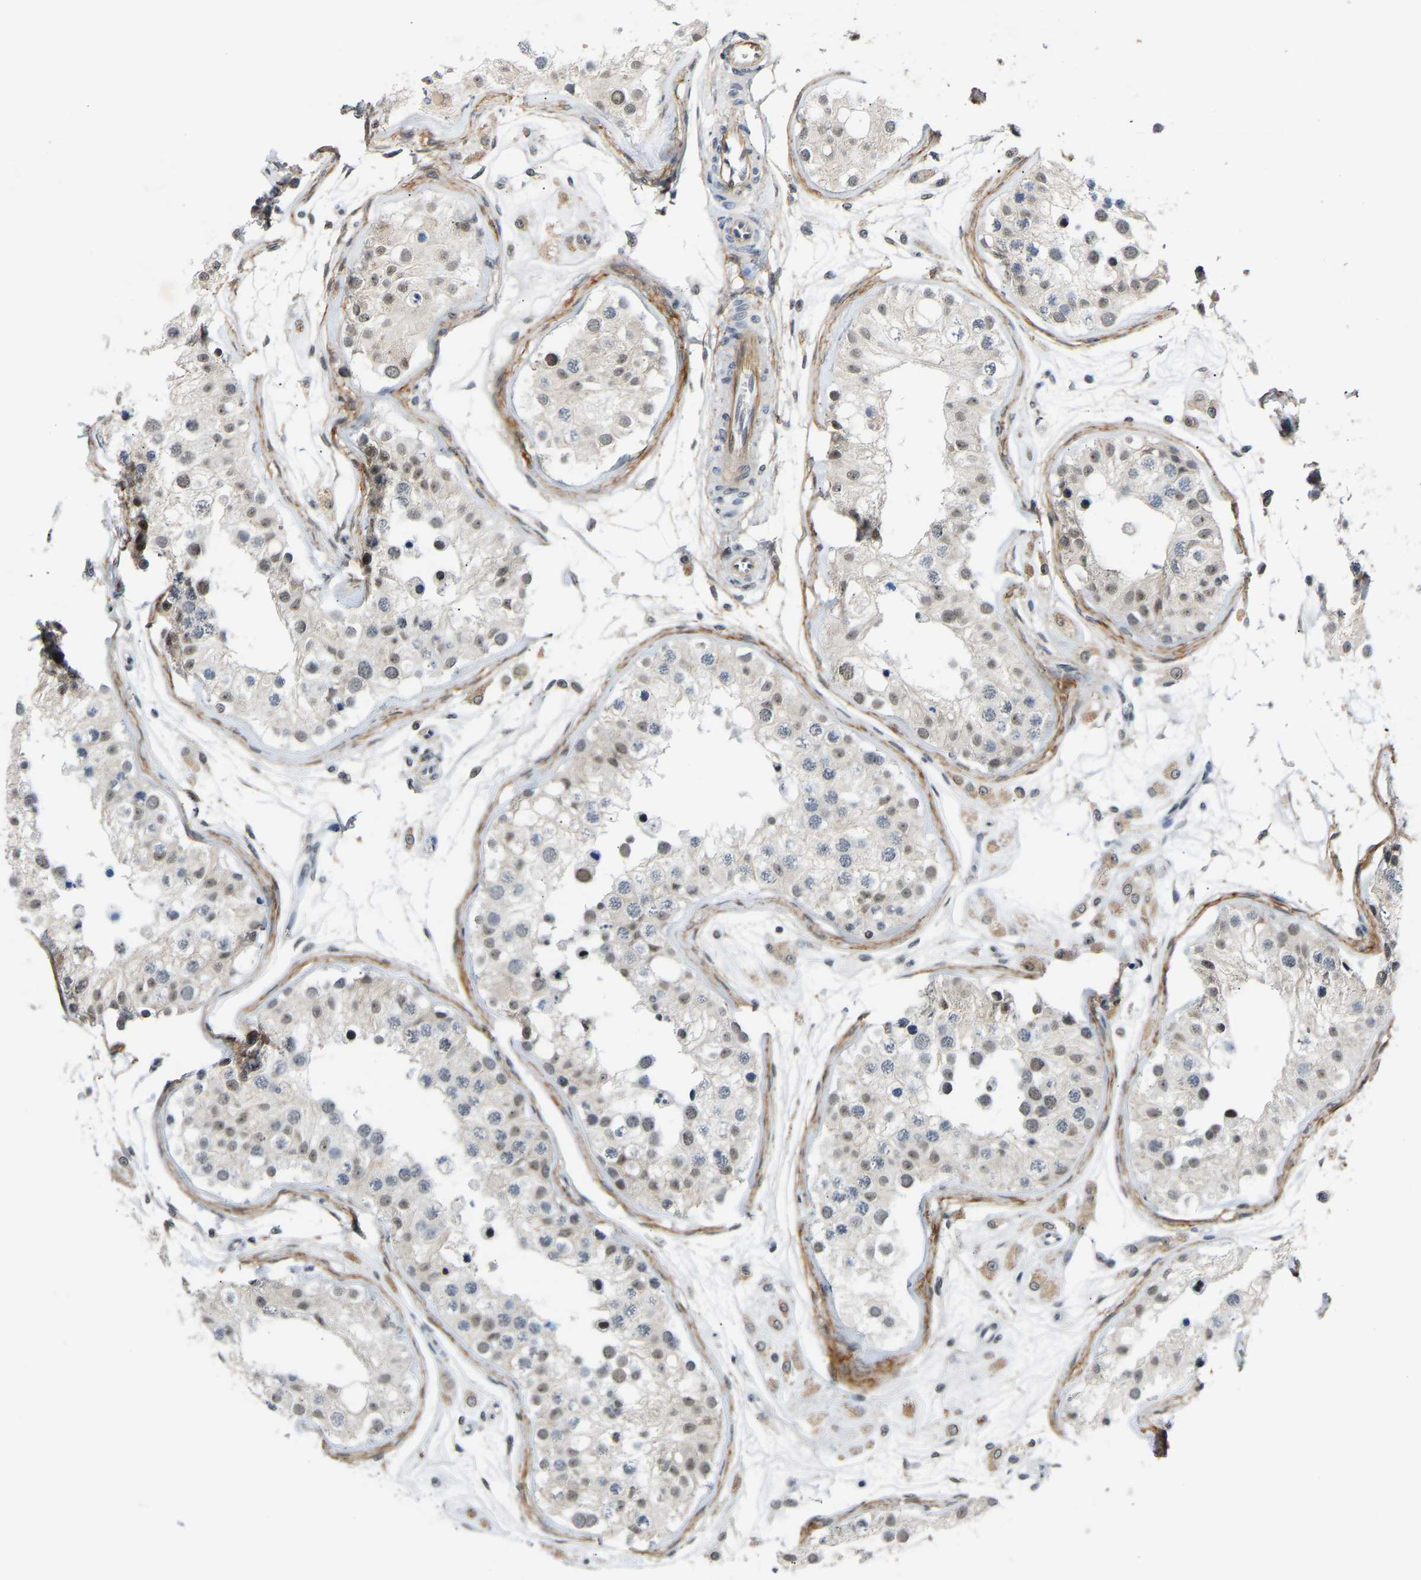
{"staining": {"intensity": "weak", "quantity": "25%-75%", "location": "nuclear"}, "tissue": "testis", "cell_type": "Cells in seminiferous ducts", "image_type": "normal", "snomed": [{"axis": "morphology", "description": "Normal tissue, NOS"}, {"axis": "morphology", "description": "Adenocarcinoma, metastatic, NOS"}, {"axis": "topography", "description": "Testis"}], "caption": "Weak nuclear expression is appreciated in approximately 25%-75% of cells in seminiferous ducts in unremarkable testis. The staining was performed using DAB, with brown indicating positive protein expression. Nuclei are stained blue with hematoxylin.", "gene": "RBM15", "patient": {"sex": "male", "age": 26}}